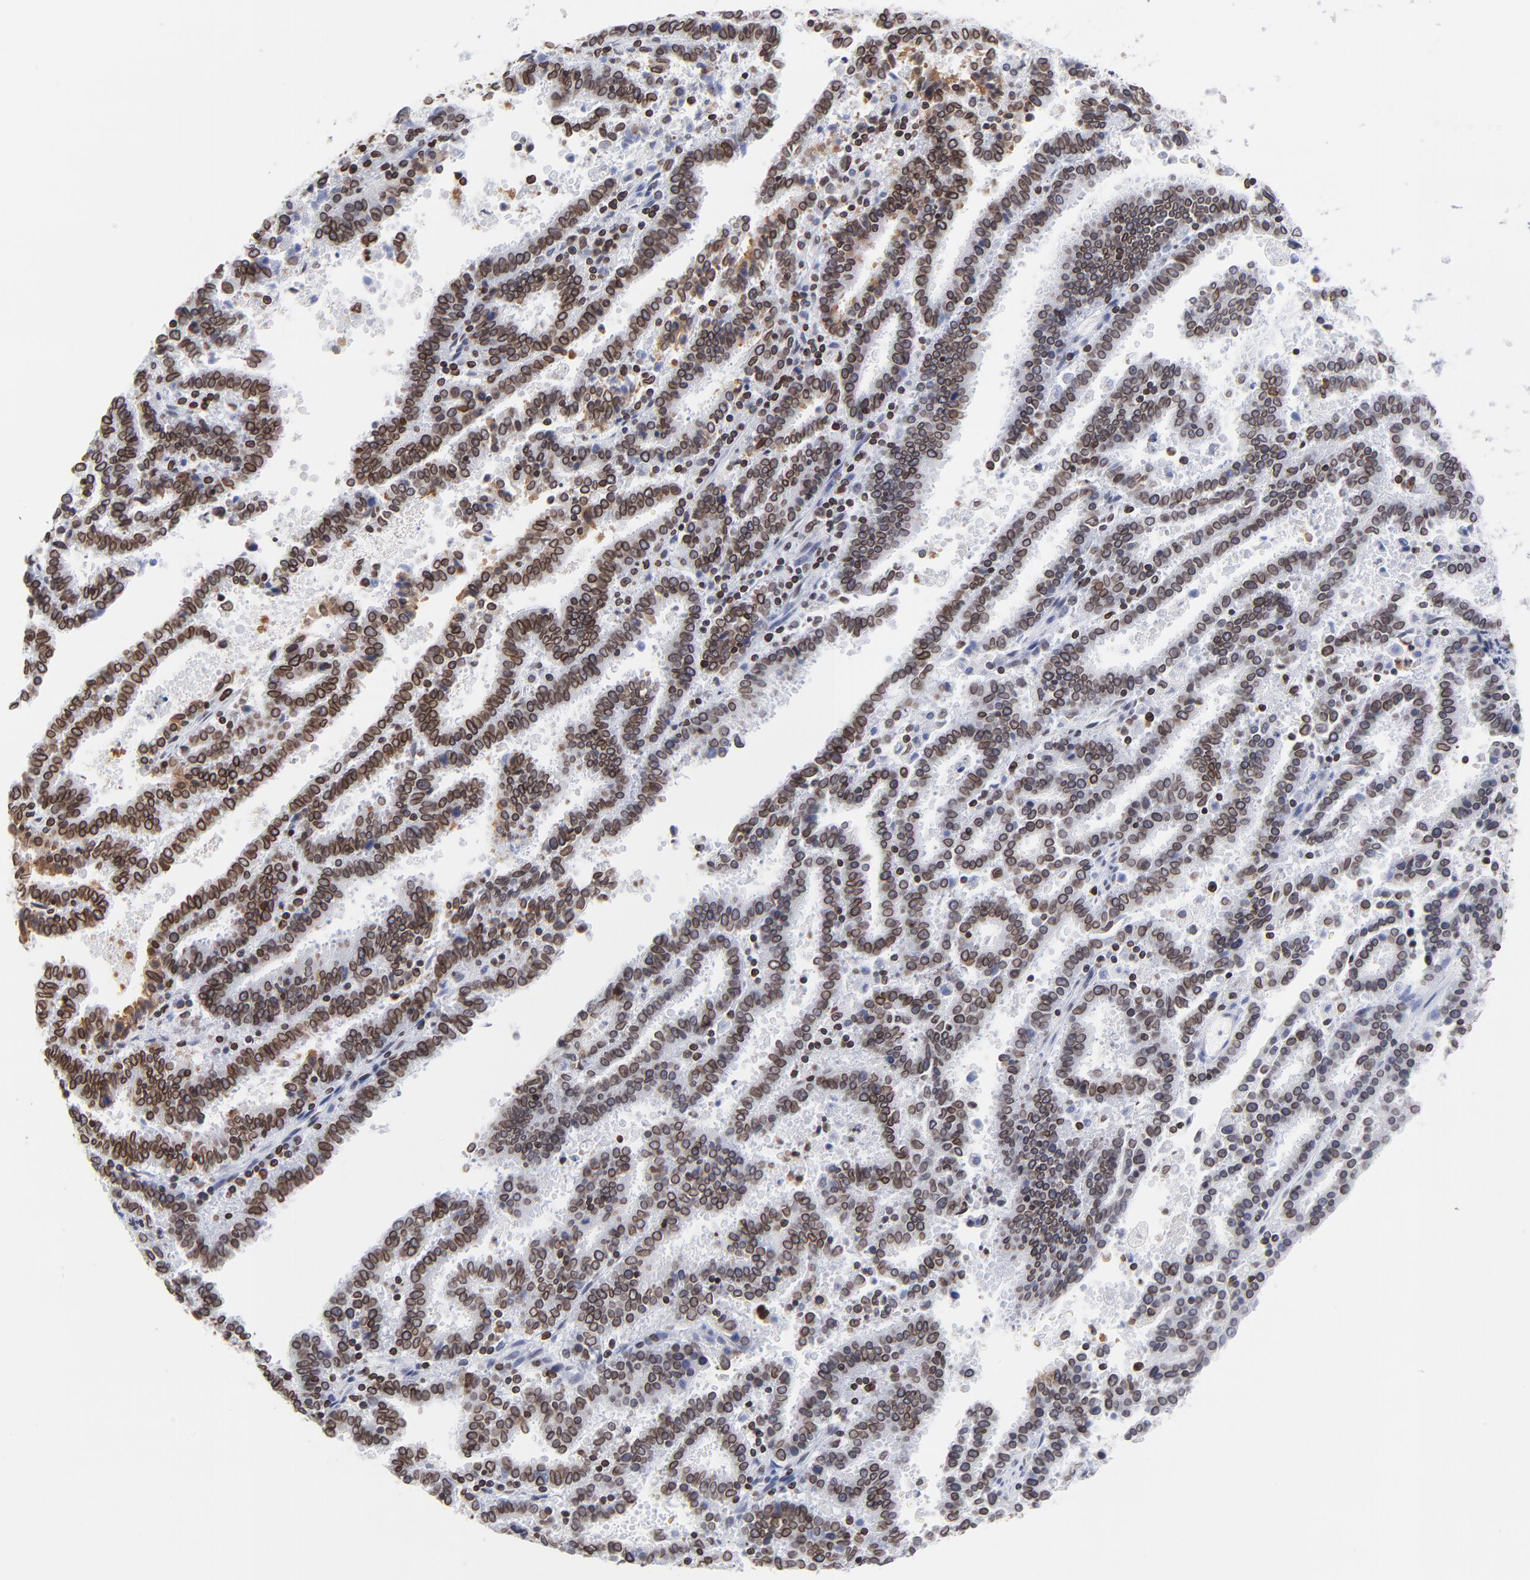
{"staining": {"intensity": "strong", "quantity": ">75%", "location": "cytoplasmic/membranous,nuclear"}, "tissue": "endometrial cancer", "cell_type": "Tumor cells", "image_type": "cancer", "snomed": [{"axis": "morphology", "description": "Adenocarcinoma, NOS"}, {"axis": "topography", "description": "Uterus"}], "caption": "Endometrial adenocarcinoma stained with a brown dye displays strong cytoplasmic/membranous and nuclear positive positivity in about >75% of tumor cells.", "gene": "THAP7", "patient": {"sex": "female", "age": 83}}